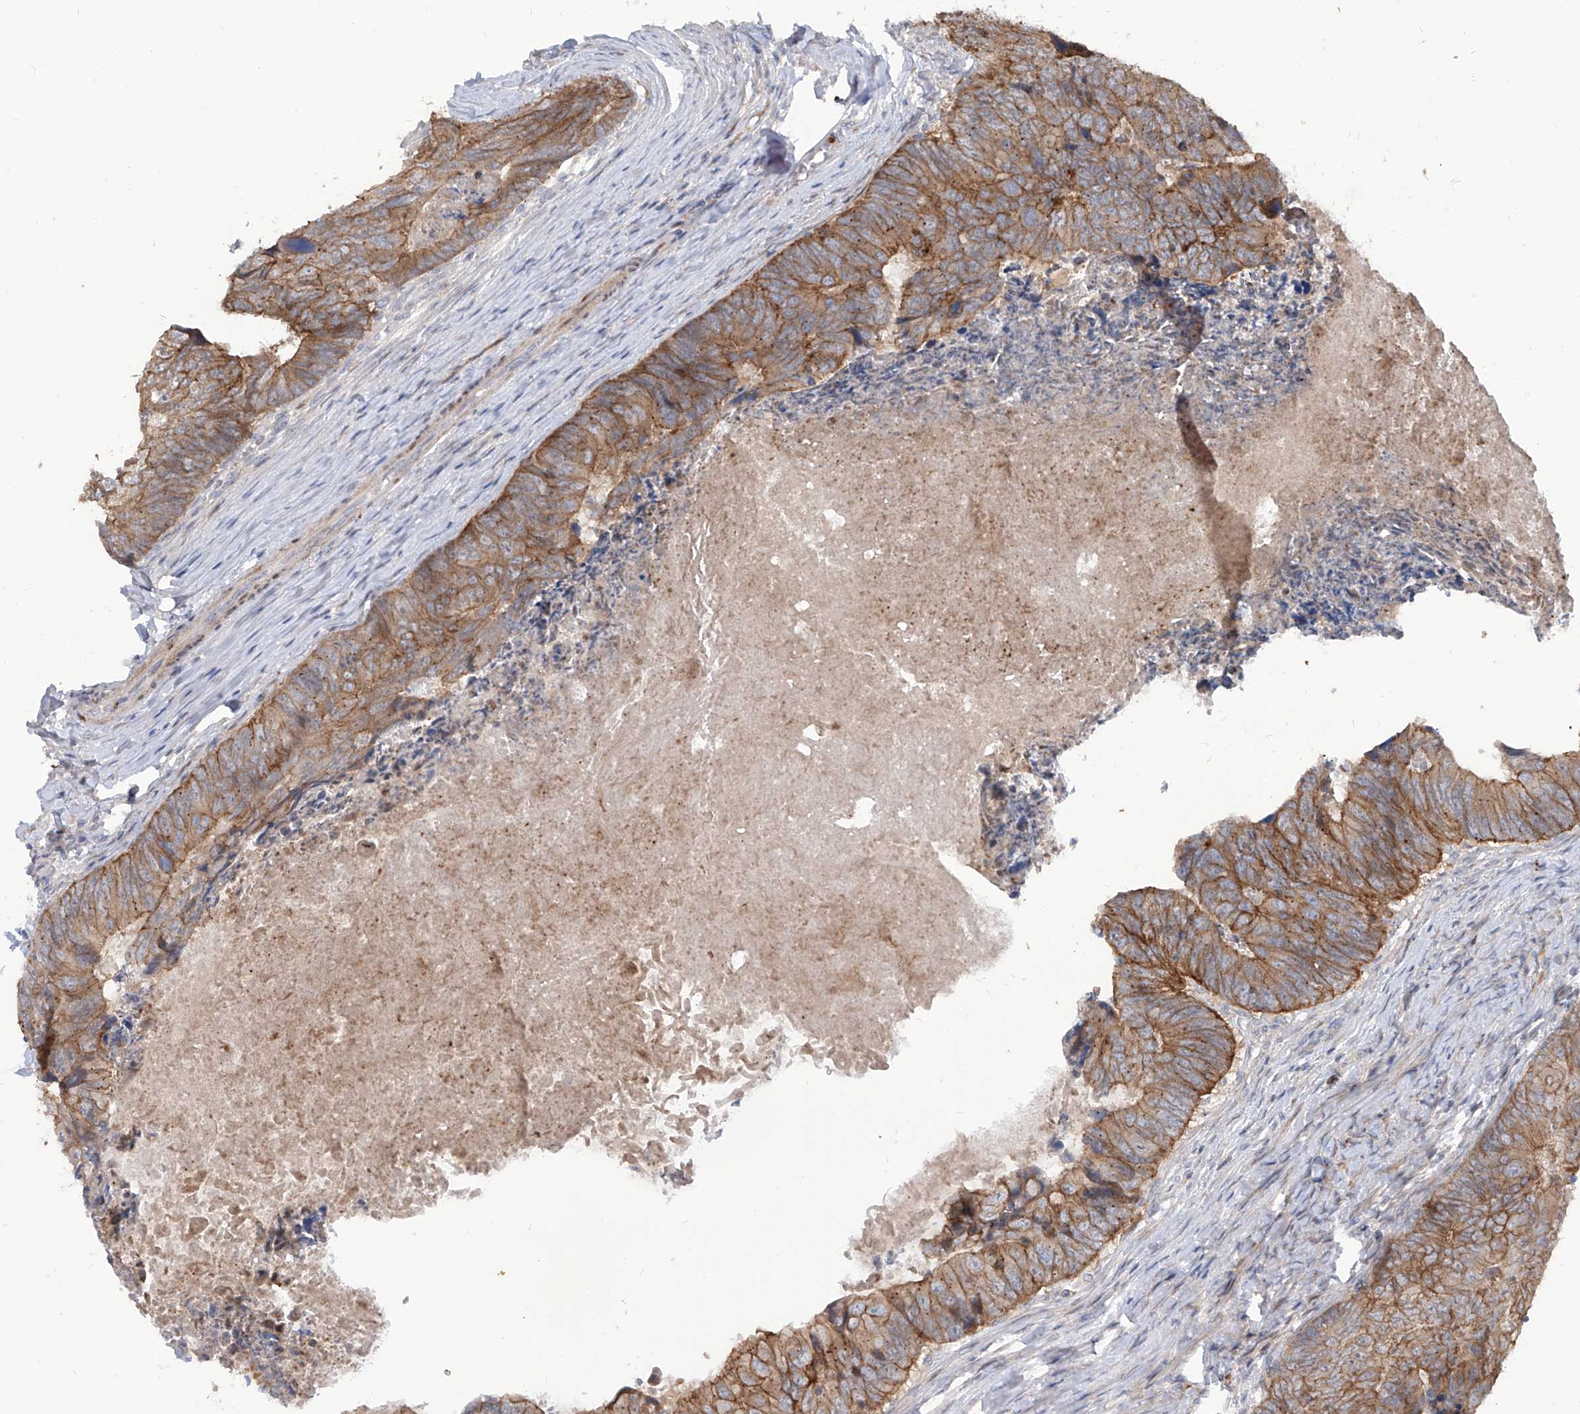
{"staining": {"intensity": "moderate", "quantity": "25%-75%", "location": "cytoplasmic/membranous"}, "tissue": "colorectal cancer", "cell_type": "Tumor cells", "image_type": "cancer", "snomed": [{"axis": "morphology", "description": "Adenocarcinoma, NOS"}, {"axis": "topography", "description": "Colon"}], "caption": "Immunohistochemistry (IHC) histopathology image of neoplastic tissue: adenocarcinoma (colorectal) stained using IHC reveals medium levels of moderate protein expression localized specifically in the cytoplasmic/membranous of tumor cells, appearing as a cytoplasmic/membranous brown color.", "gene": "LRRC1", "patient": {"sex": "female", "age": 67}}